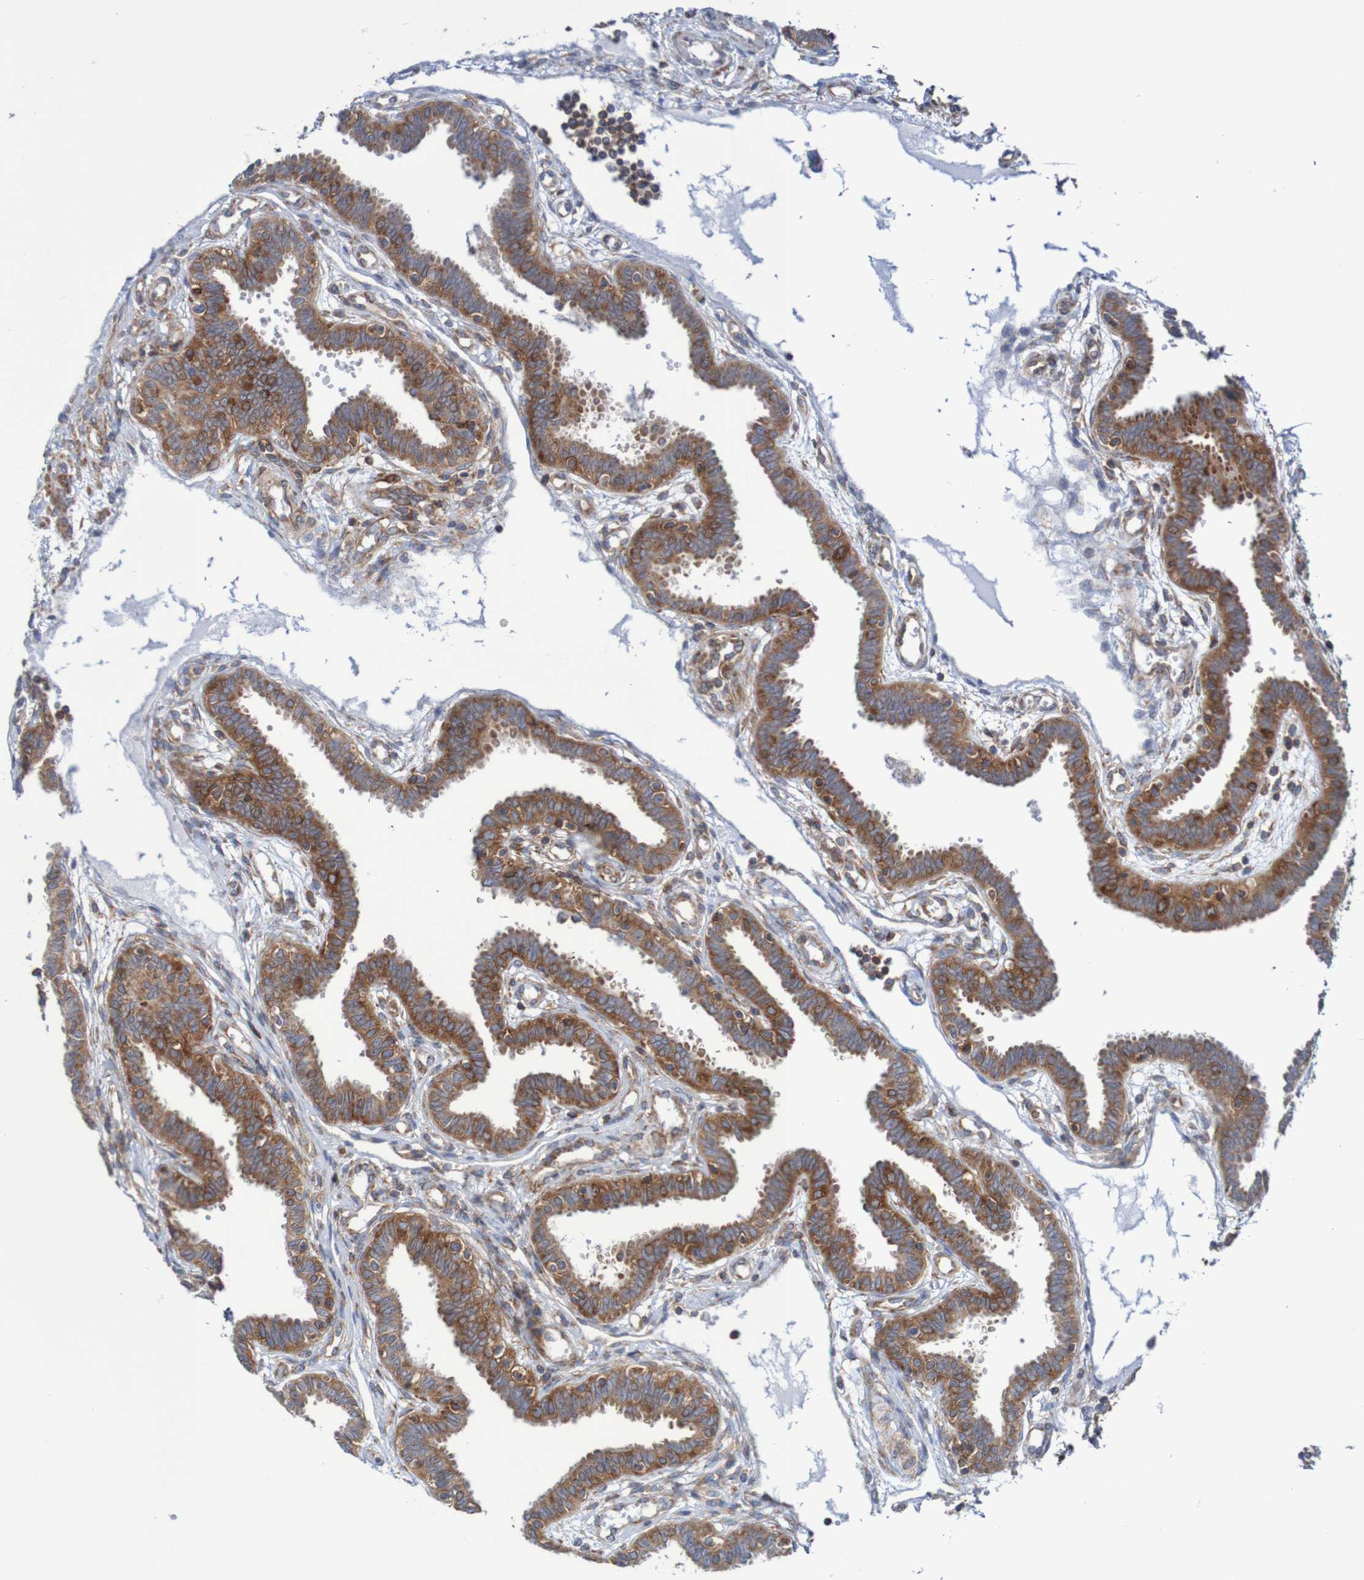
{"staining": {"intensity": "strong", "quantity": ">75%", "location": "cytoplasmic/membranous"}, "tissue": "fallopian tube", "cell_type": "Glandular cells", "image_type": "normal", "snomed": [{"axis": "morphology", "description": "Normal tissue, NOS"}, {"axis": "topography", "description": "Fallopian tube"}], "caption": "Immunohistochemistry (IHC) staining of normal fallopian tube, which exhibits high levels of strong cytoplasmic/membranous expression in about >75% of glandular cells indicating strong cytoplasmic/membranous protein positivity. The staining was performed using DAB (brown) for protein detection and nuclei were counterstained in hematoxylin (blue).", "gene": "FXR2", "patient": {"sex": "female", "age": 32}}